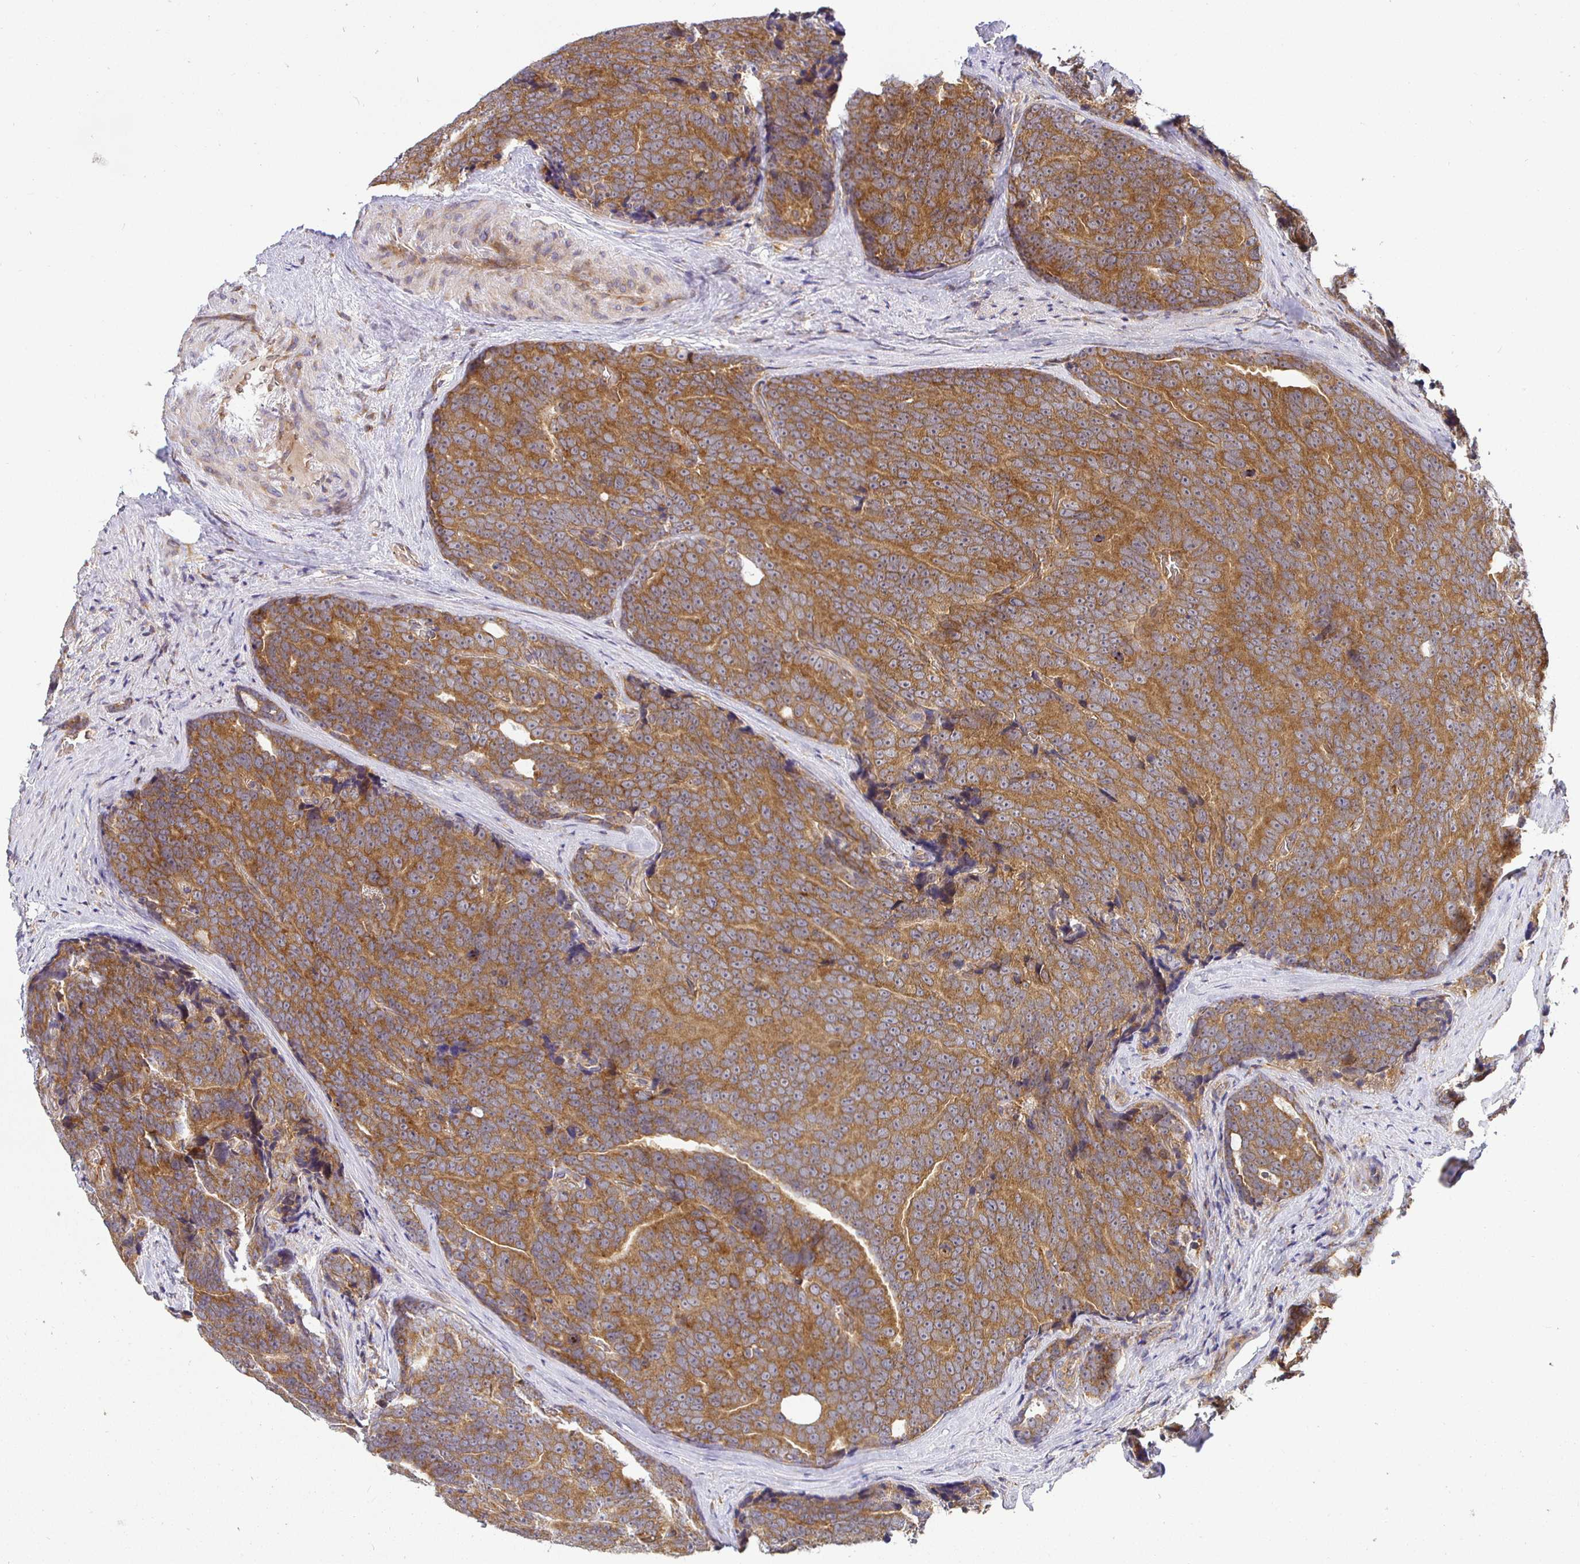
{"staining": {"intensity": "moderate", "quantity": ">75%", "location": "cytoplasmic/membranous"}, "tissue": "prostate cancer", "cell_type": "Tumor cells", "image_type": "cancer", "snomed": [{"axis": "morphology", "description": "Adenocarcinoma, Low grade"}, {"axis": "topography", "description": "Prostate"}], "caption": "Immunohistochemistry (IHC) of prostate cancer (low-grade adenocarcinoma) reveals medium levels of moderate cytoplasmic/membranous staining in approximately >75% of tumor cells. The staining was performed using DAB (3,3'-diaminobenzidine), with brown indicating positive protein expression. Nuclei are stained blue with hematoxylin.", "gene": "IRAK1", "patient": {"sex": "male", "age": 62}}